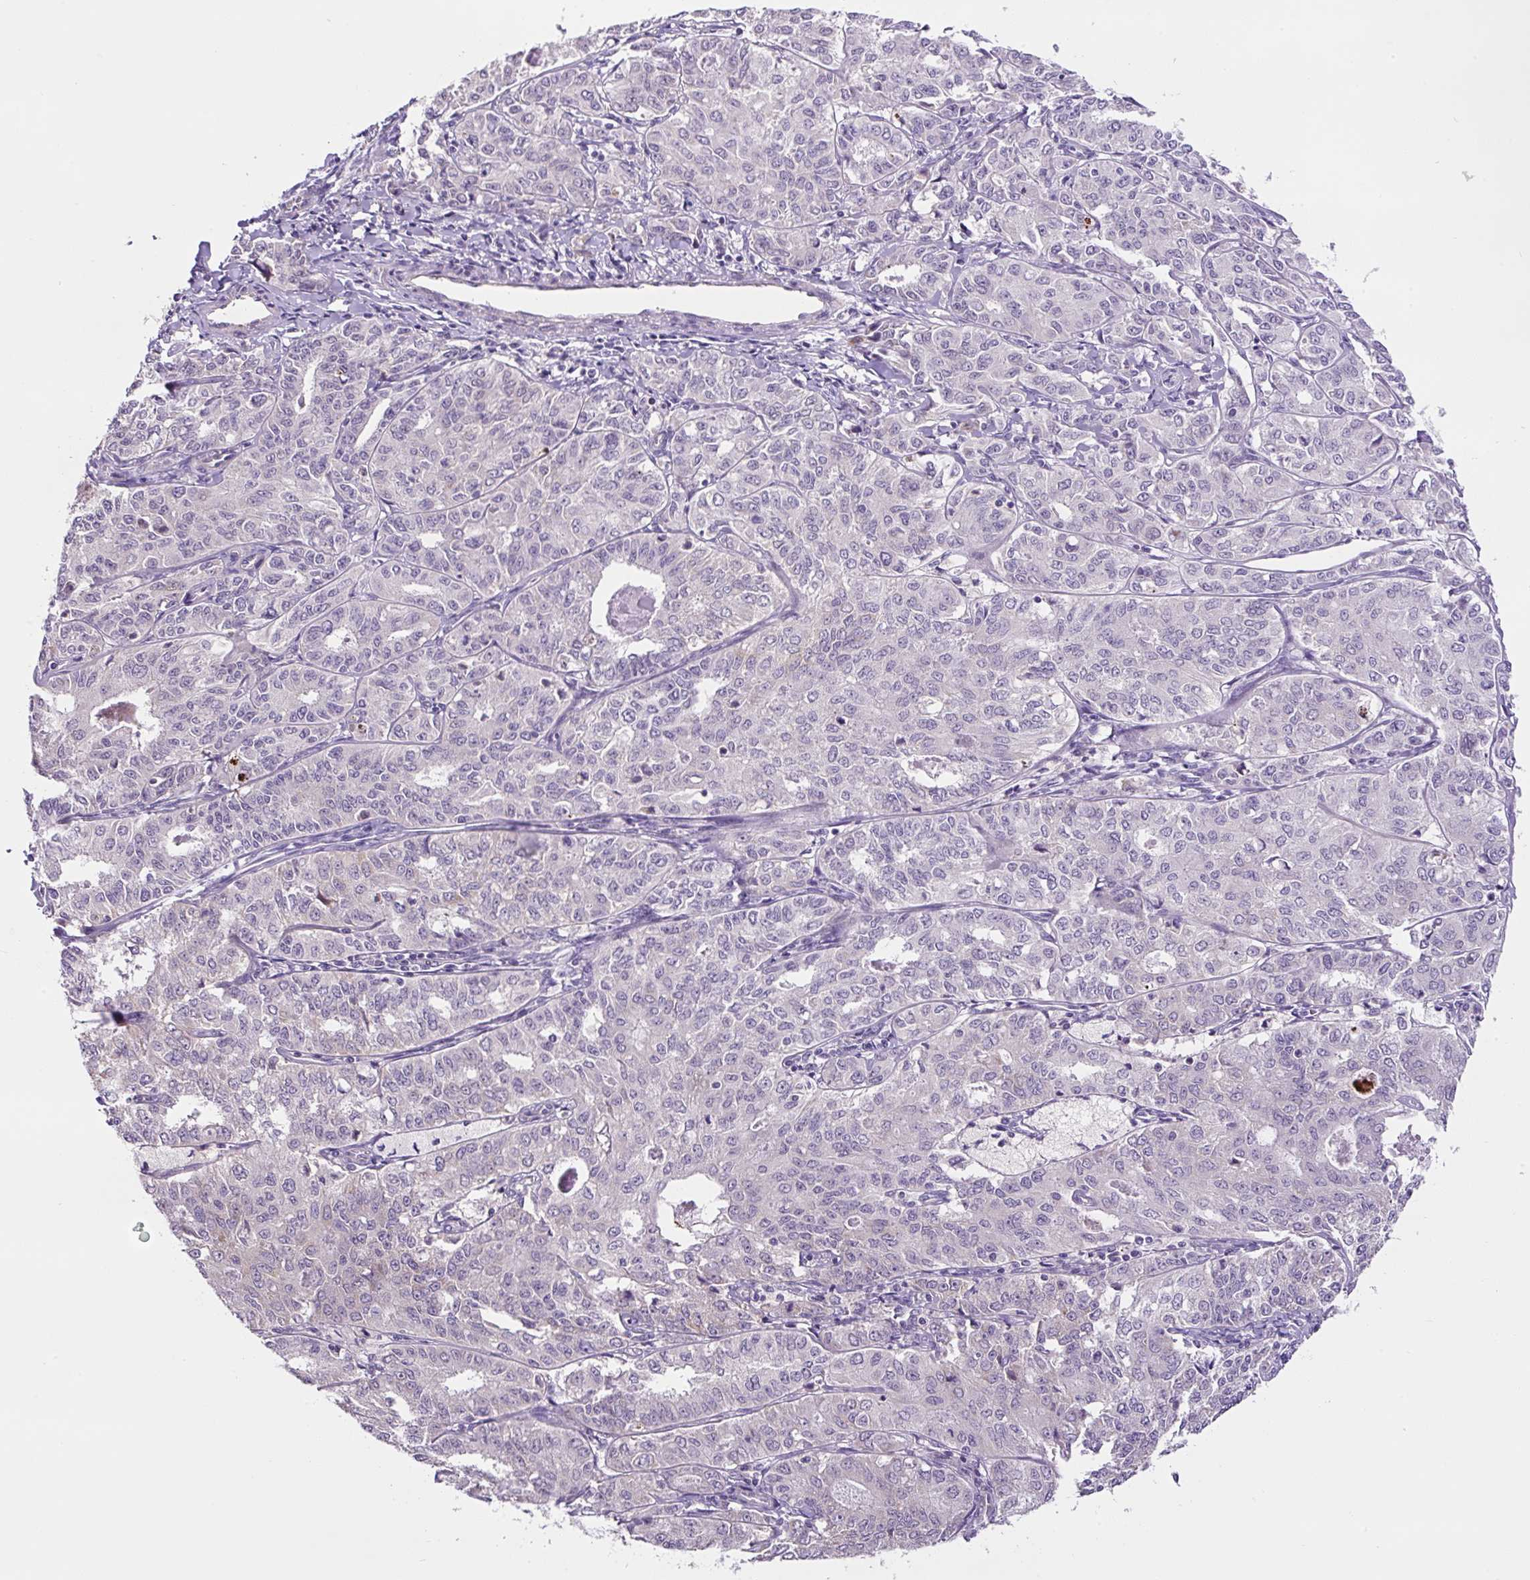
{"staining": {"intensity": "negative", "quantity": "none", "location": "none"}, "tissue": "endometrial cancer", "cell_type": "Tumor cells", "image_type": "cancer", "snomed": [{"axis": "morphology", "description": "Adenocarcinoma, NOS"}, {"axis": "topography", "description": "Endometrium"}], "caption": "High power microscopy micrograph of an IHC image of endometrial cancer, revealing no significant expression in tumor cells.", "gene": "OGDHL", "patient": {"sex": "female", "age": 61}}